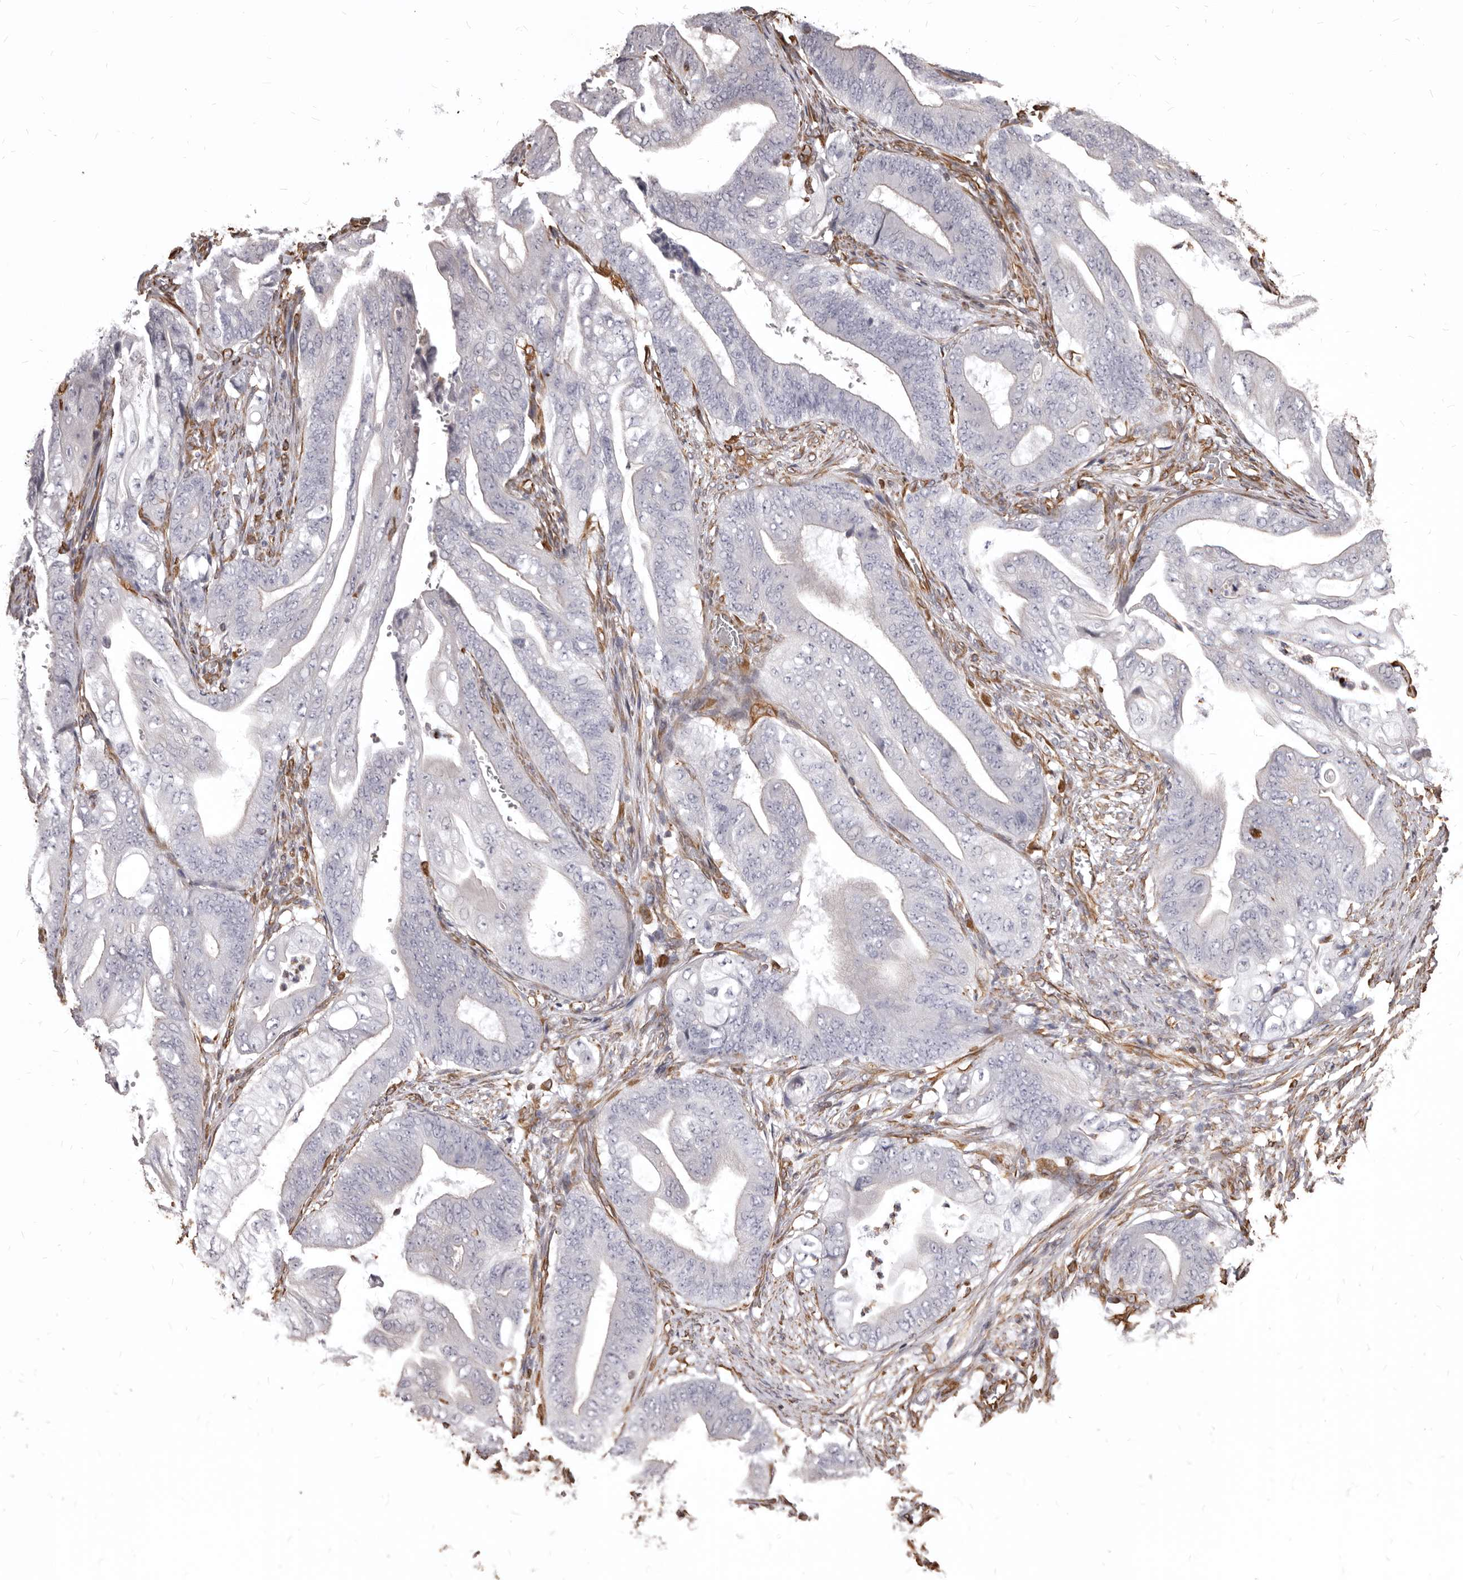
{"staining": {"intensity": "negative", "quantity": "none", "location": "none"}, "tissue": "stomach cancer", "cell_type": "Tumor cells", "image_type": "cancer", "snomed": [{"axis": "morphology", "description": "Adenocarcinoma, NOS"}, {"axis": "topography", "description": "Stomach"}], "caption": "Human stomach adenocarcinoma stained for a protein using immunohistochemistry (IHC) exhibits no positivity in tumor cells.", "gene": "MTURN", "patient": {"sex": "female", "age": 73}}